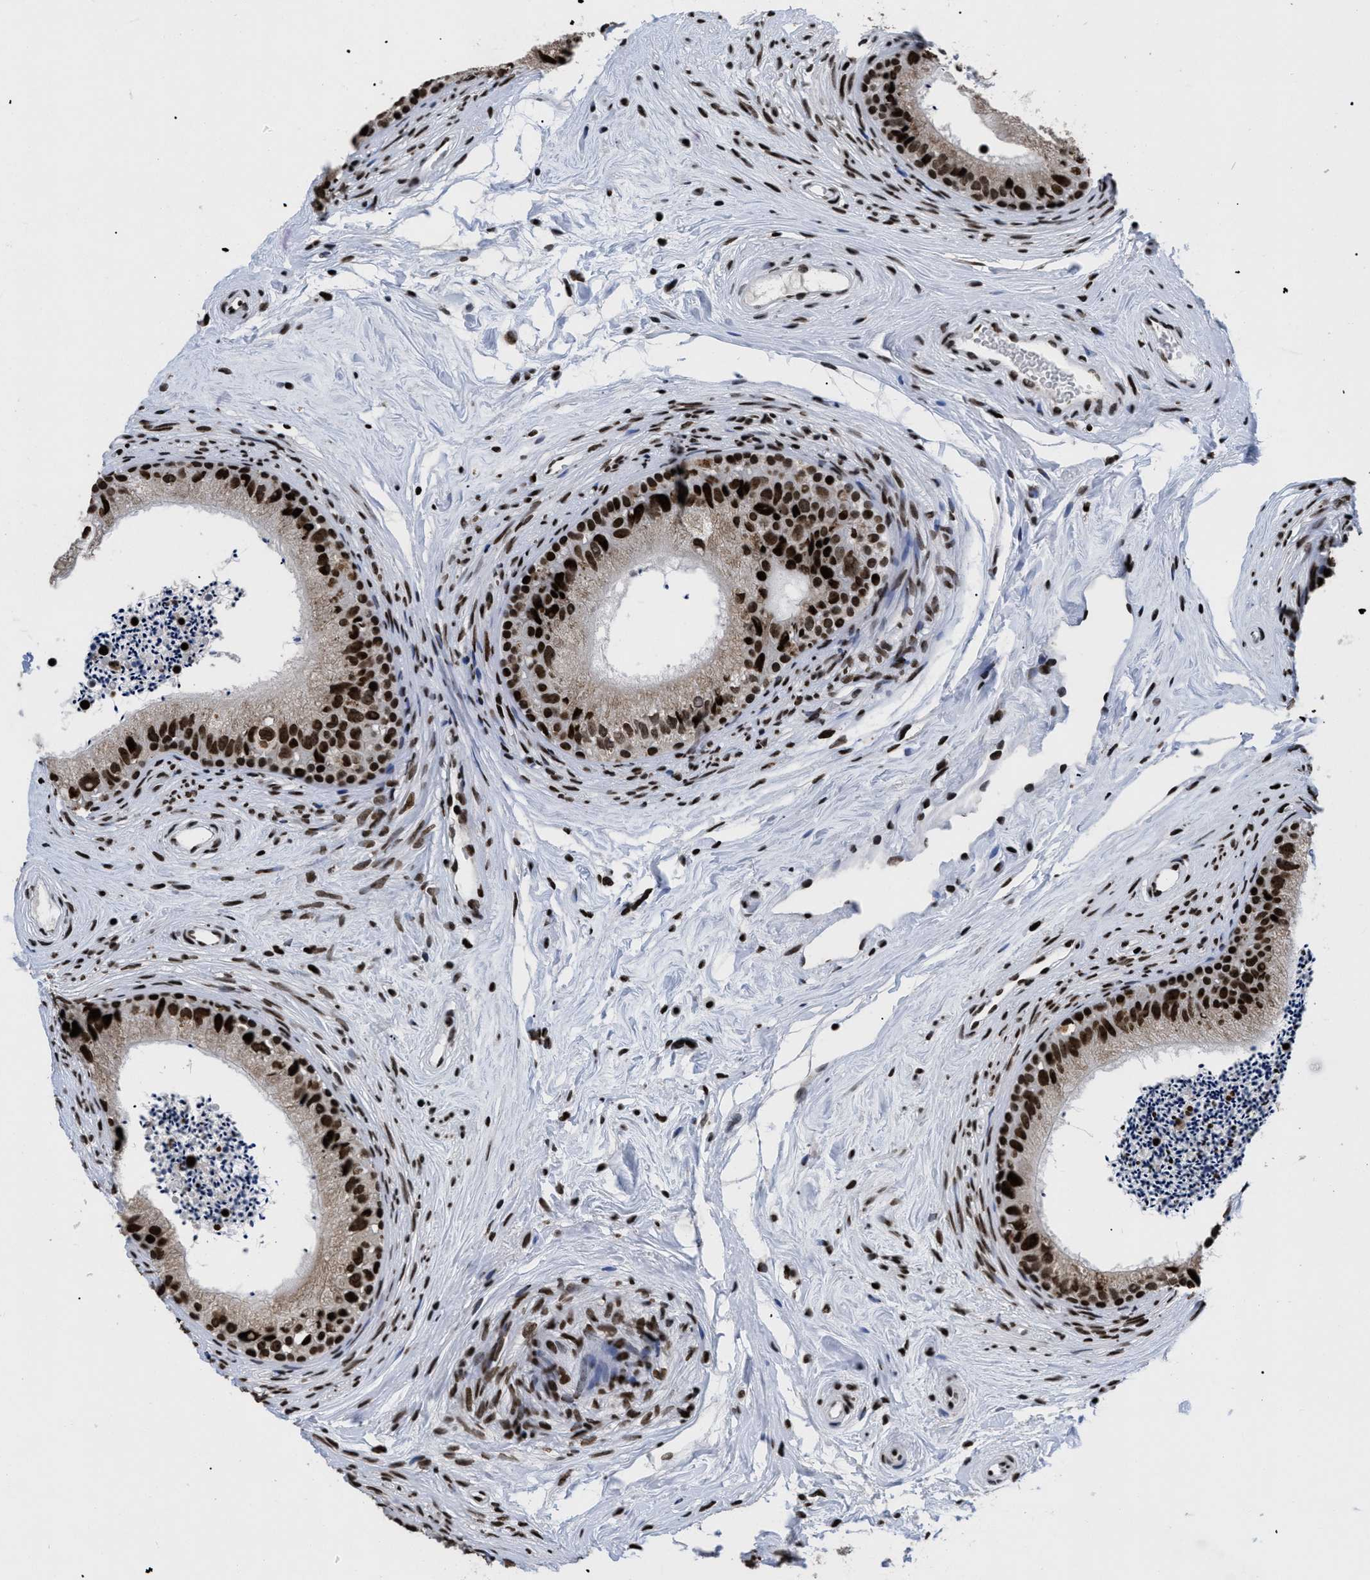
{"staining": {"intensity": "strong", "quantity": ">75%", "location": "nuclear"}, "tissue": "epididymis", "cell_type": "Glandular cells", "image_type": "normal", "snomed": [{"axis": "morphology", "description": "Normal tissue, NOS"}, {"axis": "topography", "description": "Epididymis"}], "caption": "Brown immunohistochemical staining in benign epididymis exhibits strong nuclear positivity in about >75% of glandular cells.", "gene": "CALHM3", "patient": {"sex": "male", "age": 56}}